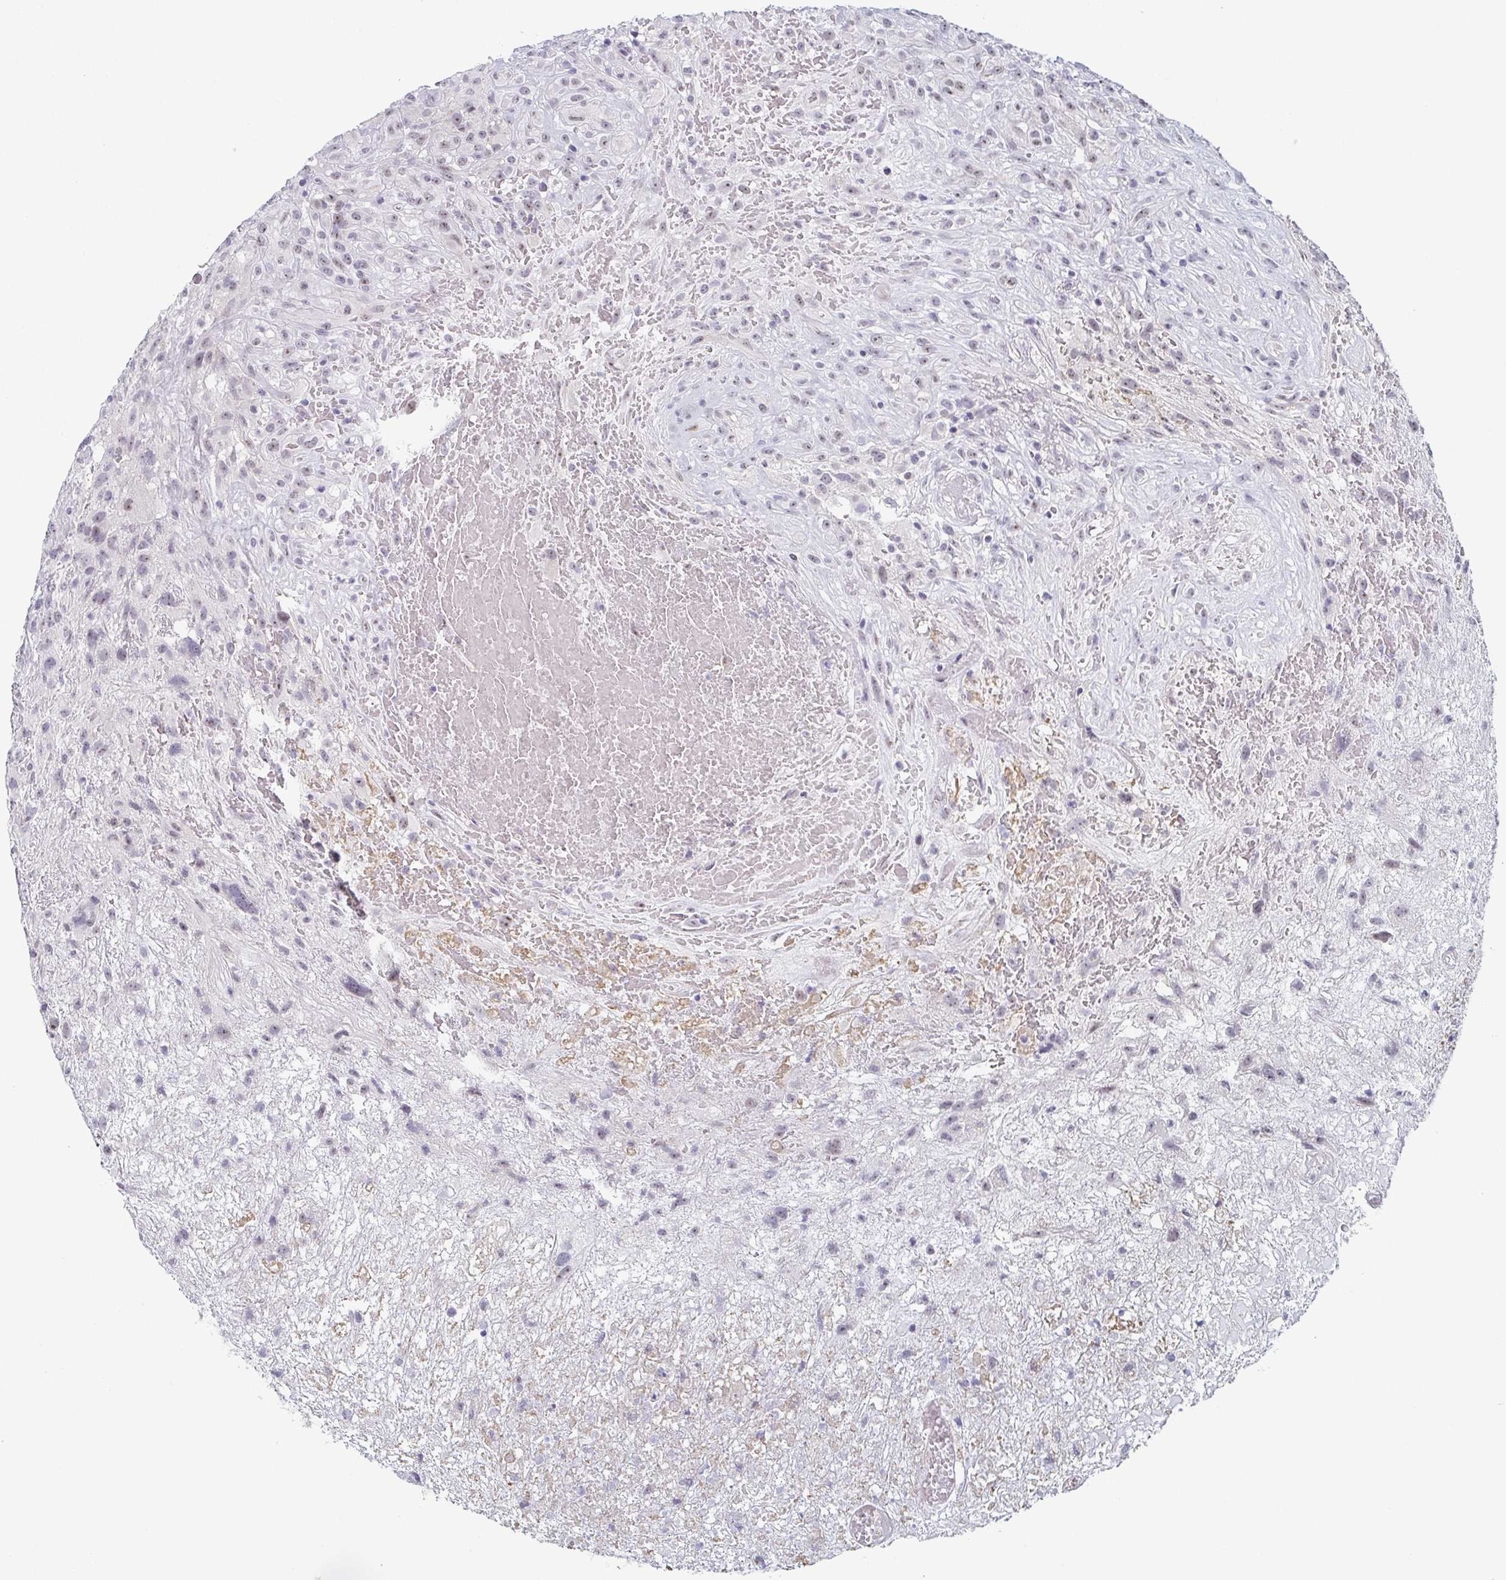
{"staining": {"intensity": "negative", "quantity": "none", "location": "none"}, "tissue": "glioma", "cell_type": "Tumor cells", "image_type": "cancer", "snomed": [{"axis": "morphology", "description": "Glioma, malignant, High grade"}, {"axis": "topography", "description": "Brain"}], "caption": "Immunohistochemistry (IHC) micrograph of neoplastic tissue: glioma stained with DAB (3,3'-diaminobenzidine) shows no significant protein positivity in tumor cells. (Brightfield microscopy of DAB immunohistochemistry at high magnification).", "gene": "EXOSC7", "patient": {"sex": "male", "age": 46}}